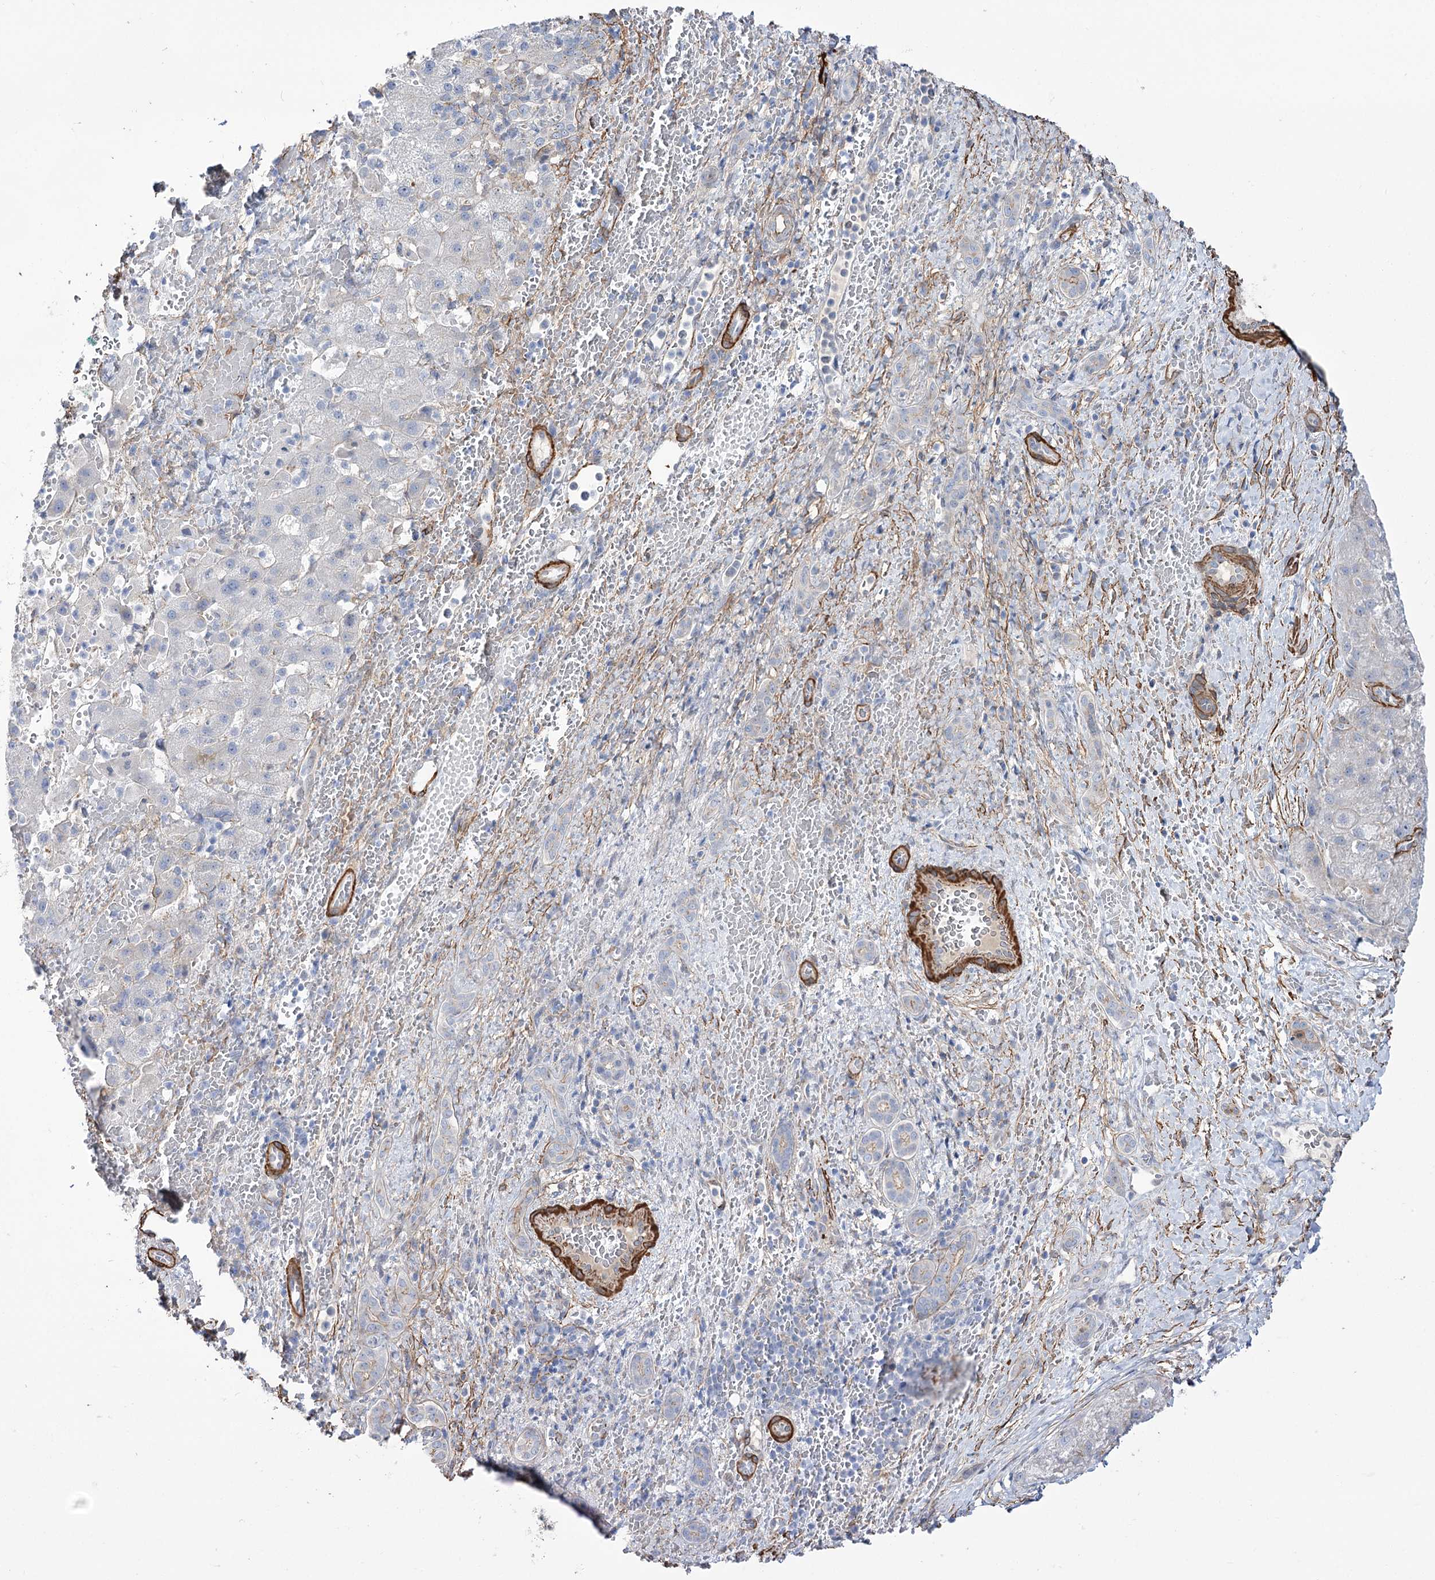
{"staining": {"intensity": "negative", "quantity": "none", "location": "none"}, "tissue": "liver cancer", "cell_type": "Tumor cells", "image_type": "cancer", "snomed": [{"axis": "morphology", "description": "Normal tissue, NOS"}, {"axis": "morphology", "description": "Carcinoma, Hepatocellular, NOS"}, {"axis": "topography", "description": "Liver"}], "caption": "Immunohistochemistry of liver cancer (hepatocellular carcinoma) demonstrates no positivity in tumor cells. (DAB IHC, high magnification).", "gene": "WASHC3", "patient": {"sex": "male", "age": 57}}